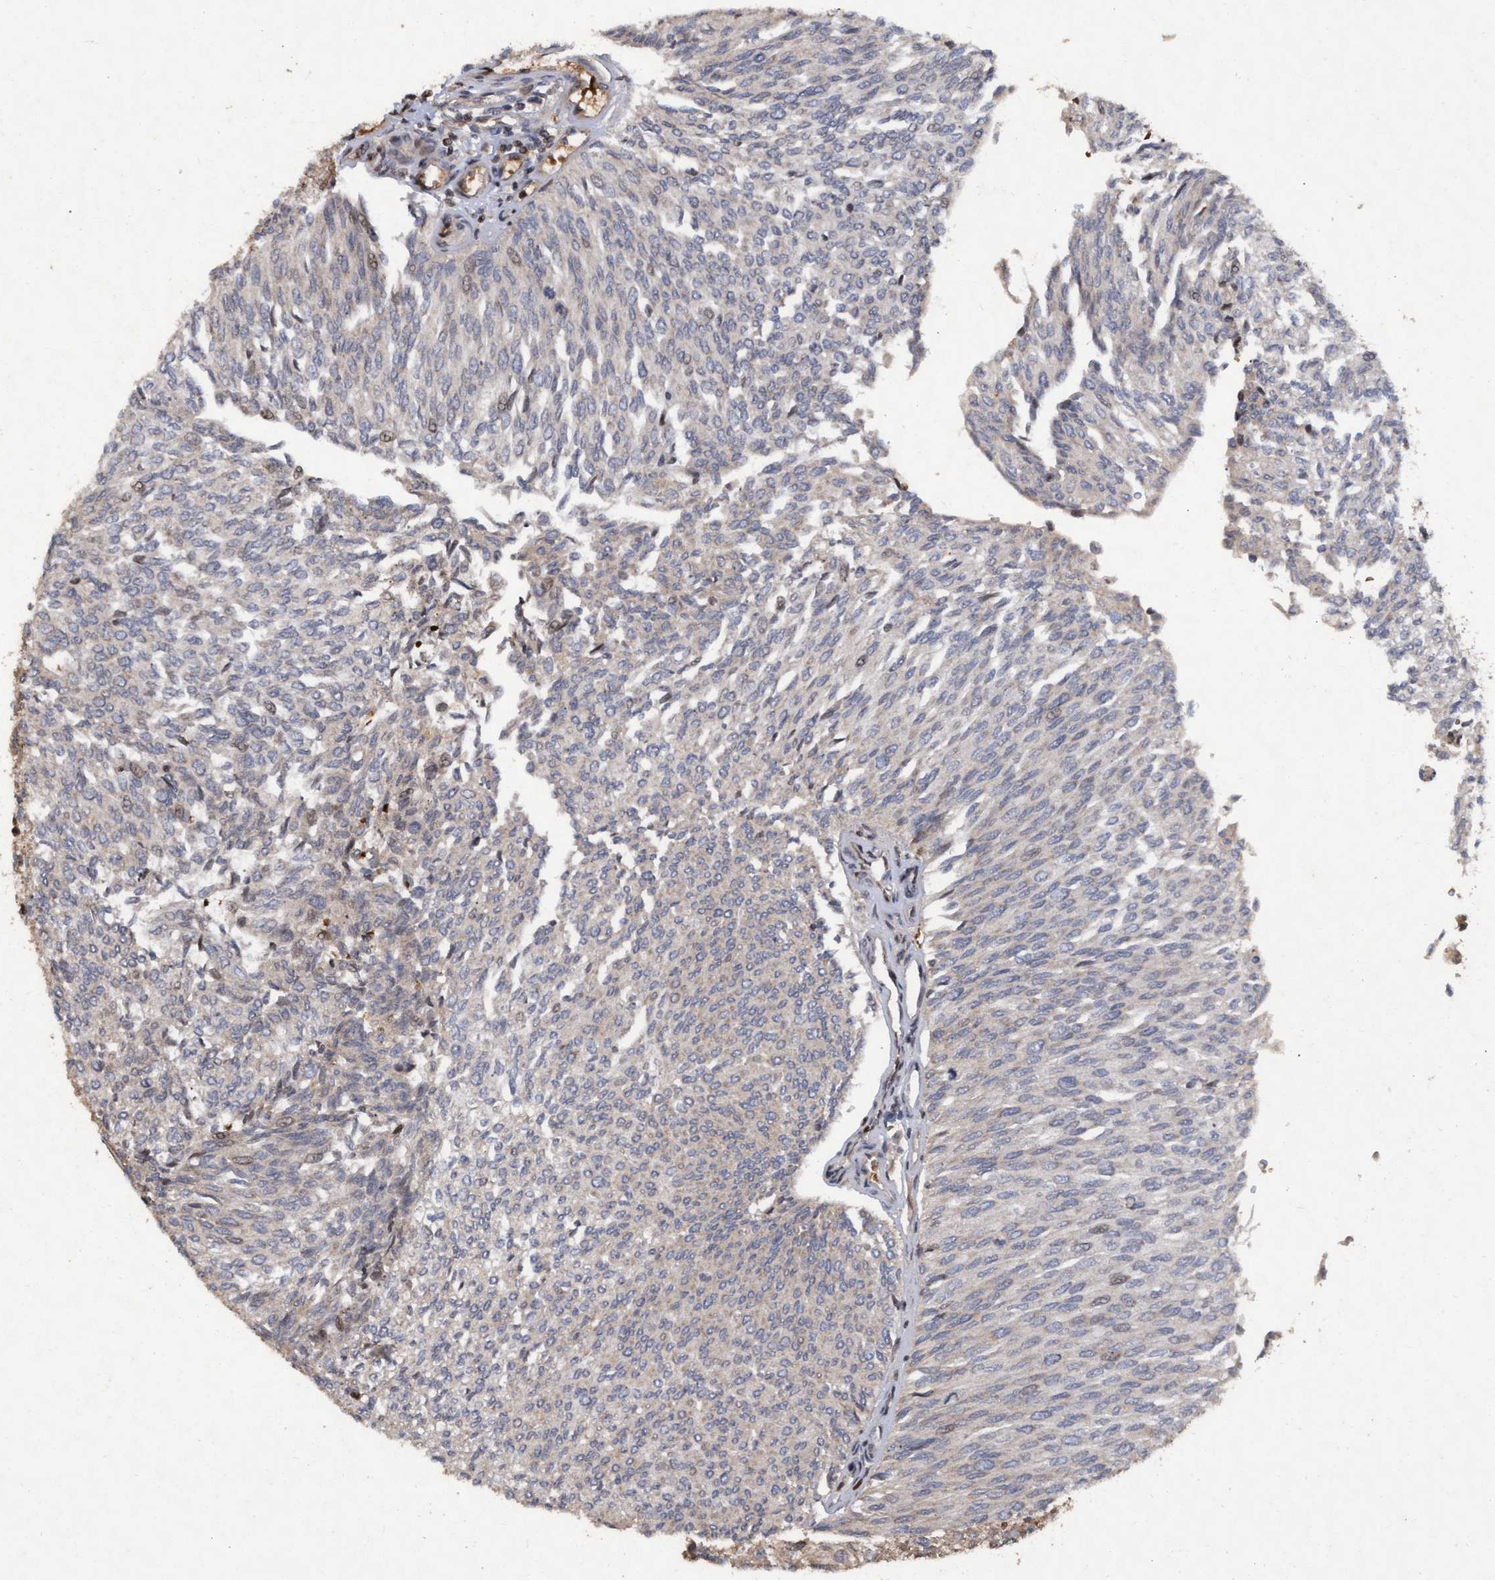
{"staining": {"intensity": "weak", "quantity": "<25%", "location": "cytoplasmic/membranous"}, "tissue": "urothelial cancer", "cell_type": "Tumor cells", "image_type": "cancer", "snomed": [{"axis": "morphology", "description": "Urothelial carcinoma, Low grade"}, {"axis": "topography", "description": "Urinary bladder"}], "caption": "This is an immunohistochemistry (IHC) histopathology image of urothelial carcinoma (low-grade). There is no expression in tumor cells.", "gene": "KCNC2", "patient": {"sex": "female", "age": 79}}